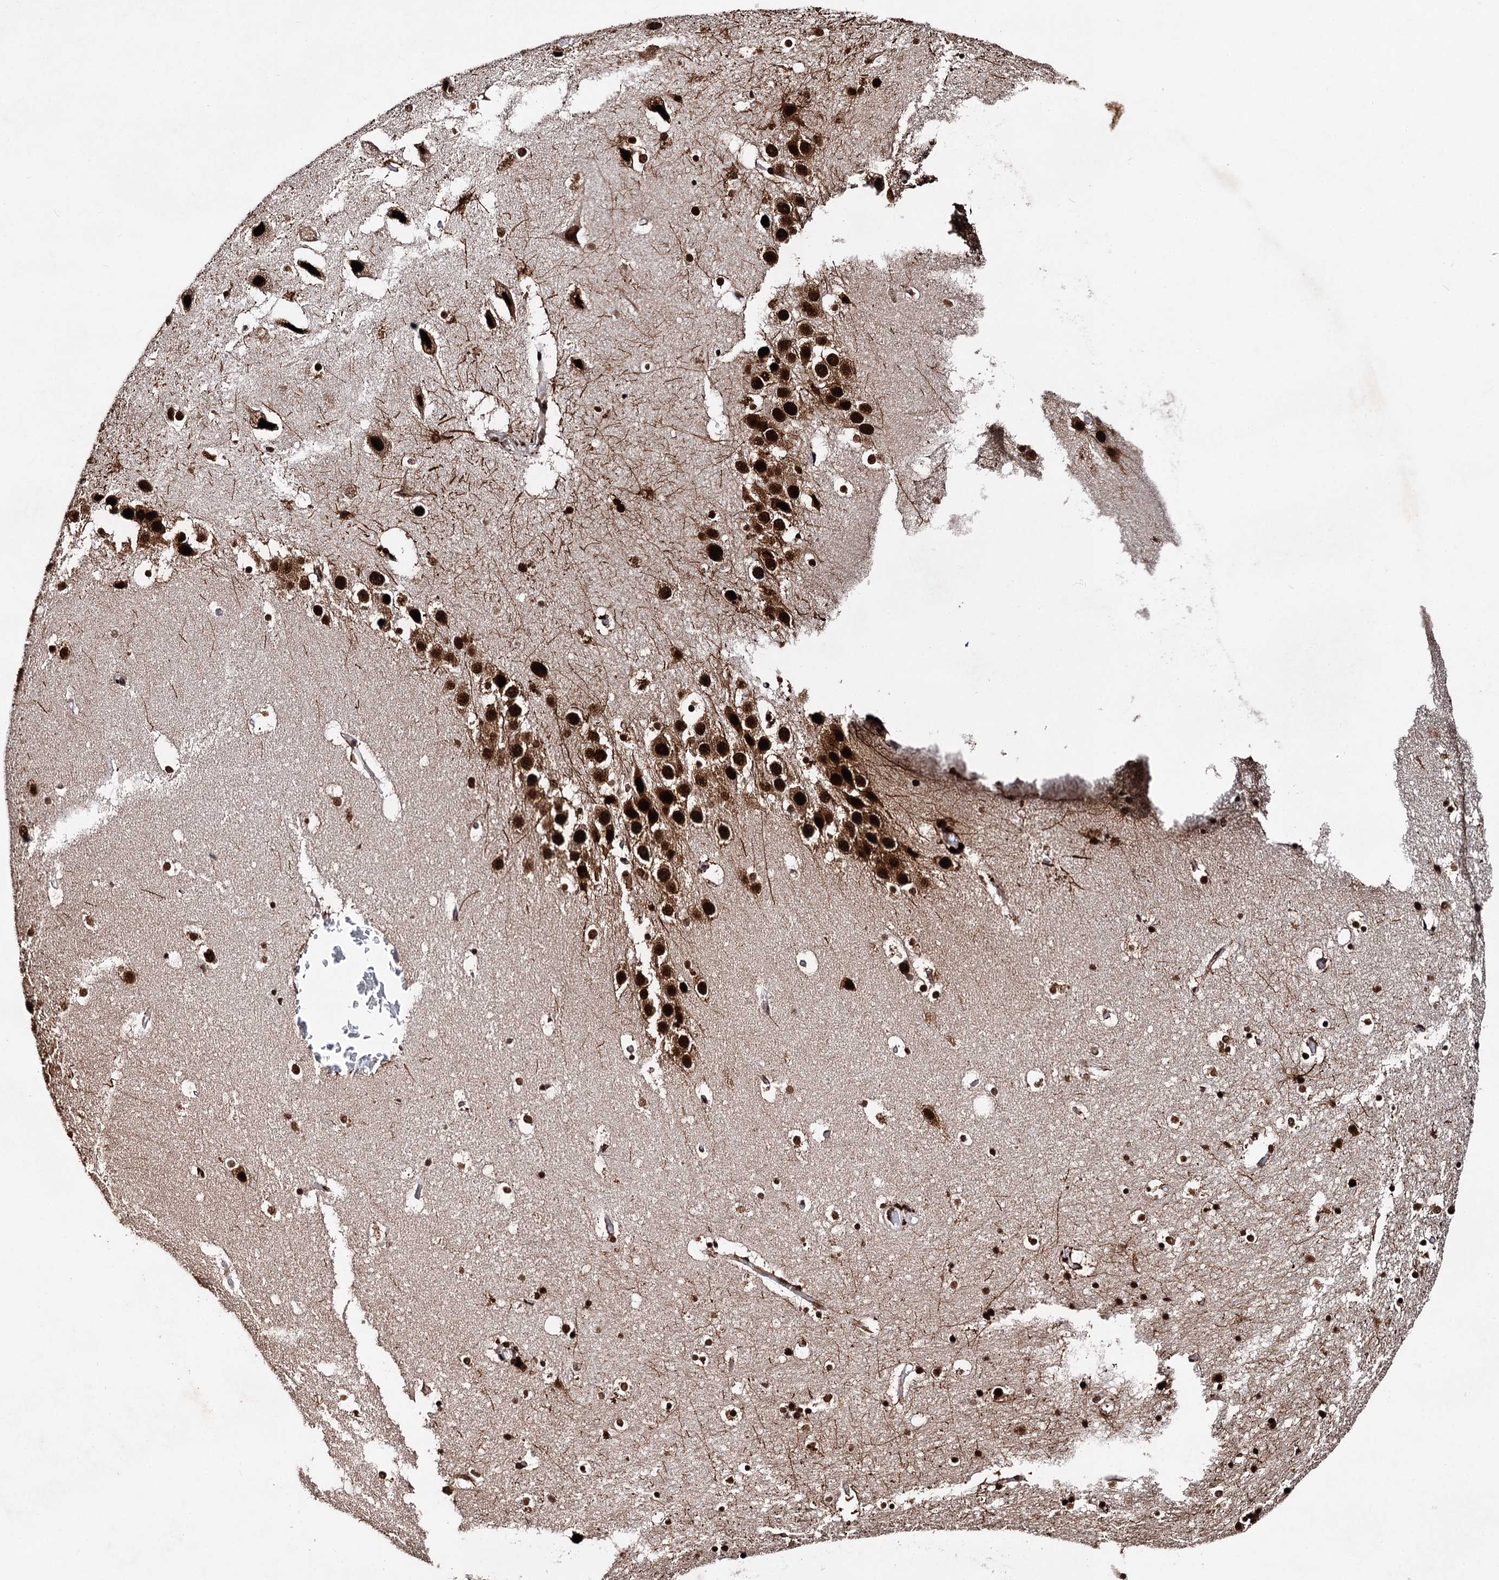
{"staining": {"intensity": "strong", "quantity": ">75%", "location": "nuclear"}, "tissue": "hippocampus", "cell_type": "Glial cells", "image_type": "normal", "snomed": [{"axis": "morphology", "description": "Normal tissue, NOS"}, {"axis": "topography", "description": "Hippocampus"}], "caption": "Immunohistochemical staining of benign hippocampus reveals high levels of strong nuclear staining in about >75% of glial cells.", "gene": "MATR3", "patient": {"sex": "female", "age": 52}}